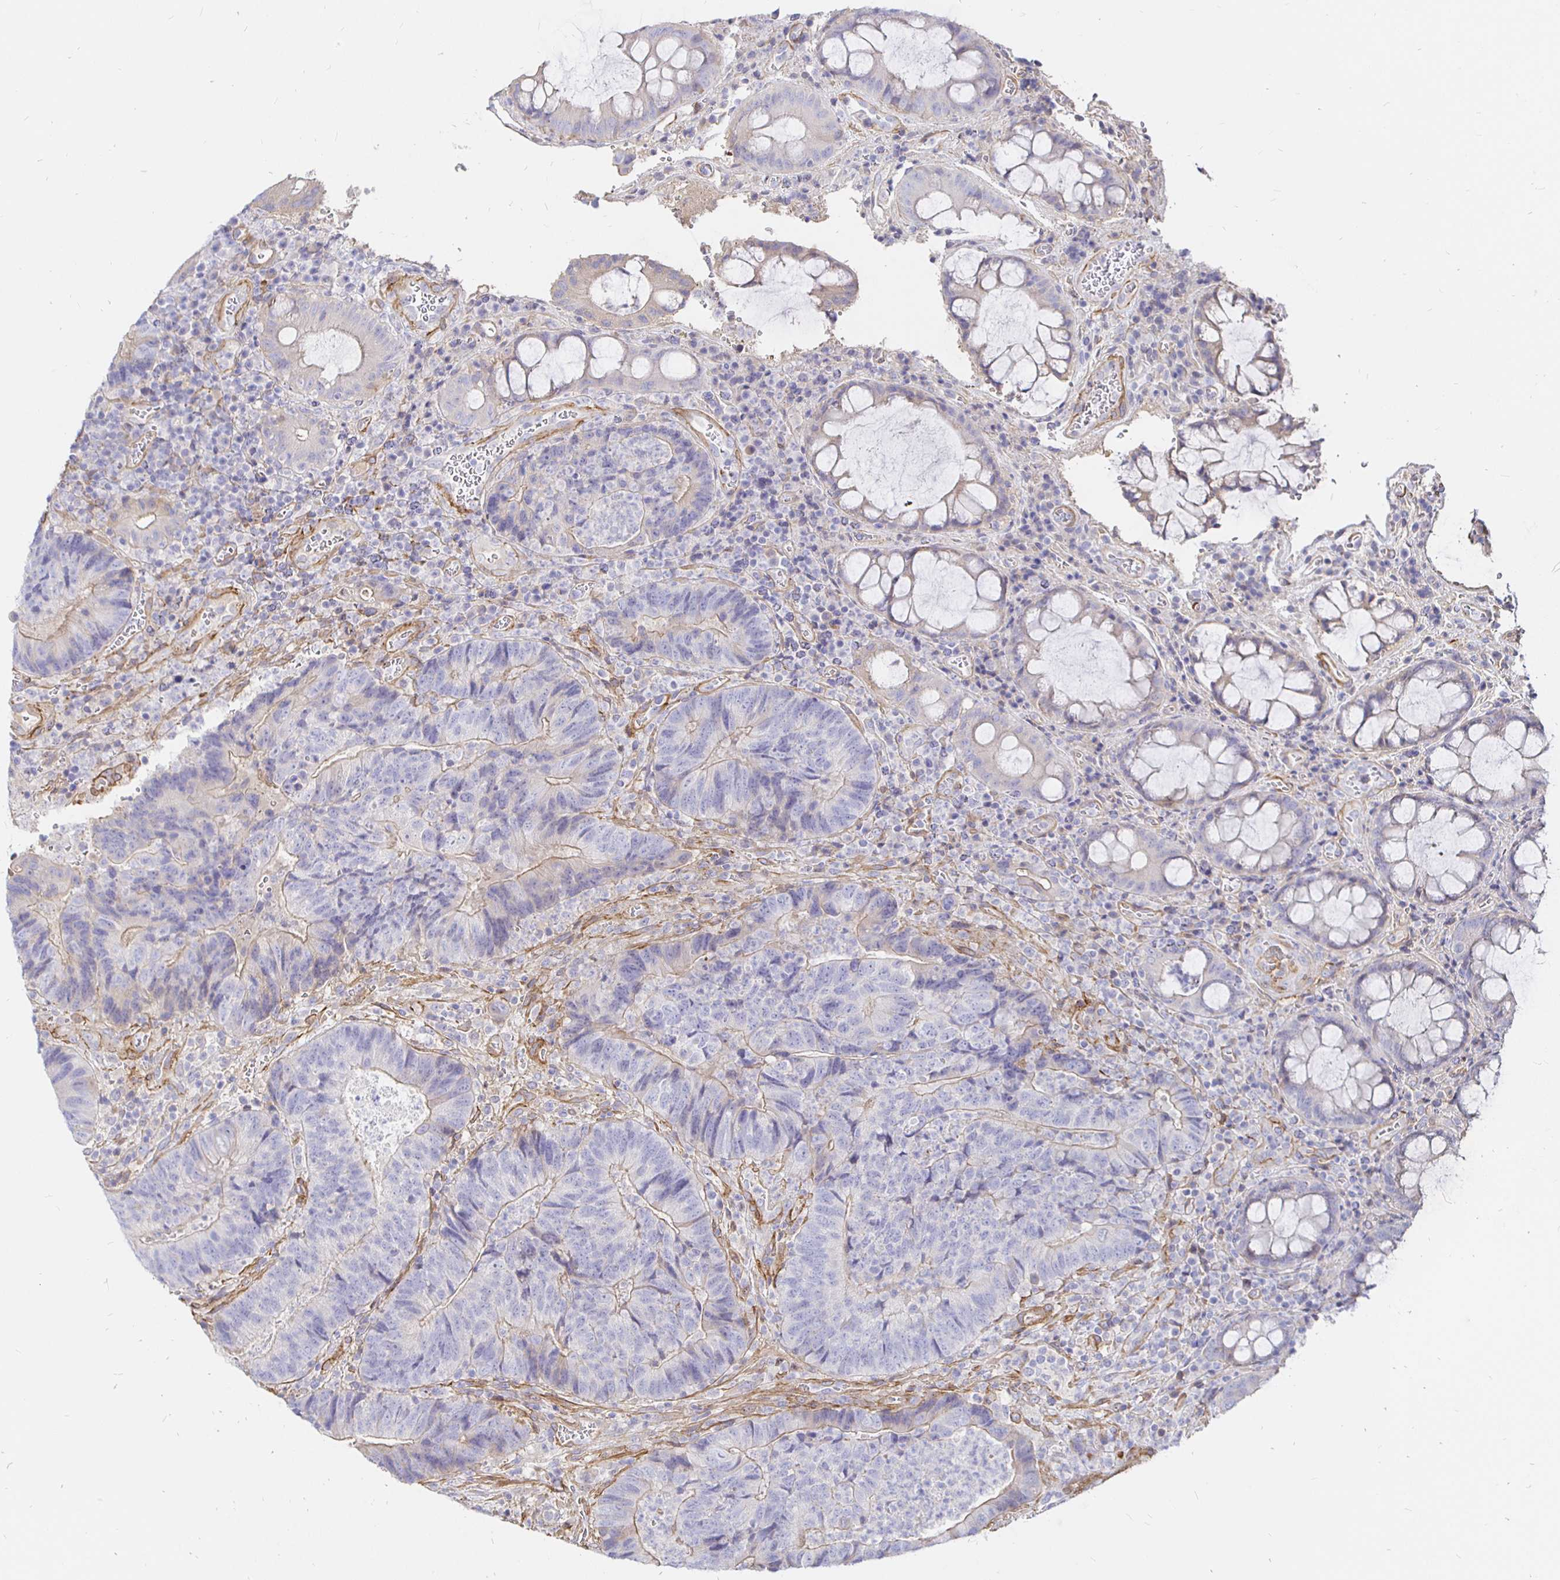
{"staining": {"intensity": "weak", "quantity": "25%-75%", "location": "cytoplasmic/membranous"}, "tissue": "colorectal cancer", "cell_type": "Tumor cells", "image_type": "cancer", "snomed": [{"axis": "morphology", "description": "Normal tissue, NOS"}, {"axis": "morphology", "description": "Adenocarcinoma, NOS"}, {"axis": "topography", "description": "Colon"}], "caption": "A histopathology image showing weak cytoplasmic/membranous expression in approximately 25%-75% of tumor cells in adenocarcinoma (colorectal), as visualized by brown immunohistochemical staining.", "gene": "PALM2AKAP2", "patient": {"sex": "female", "age": 48}}